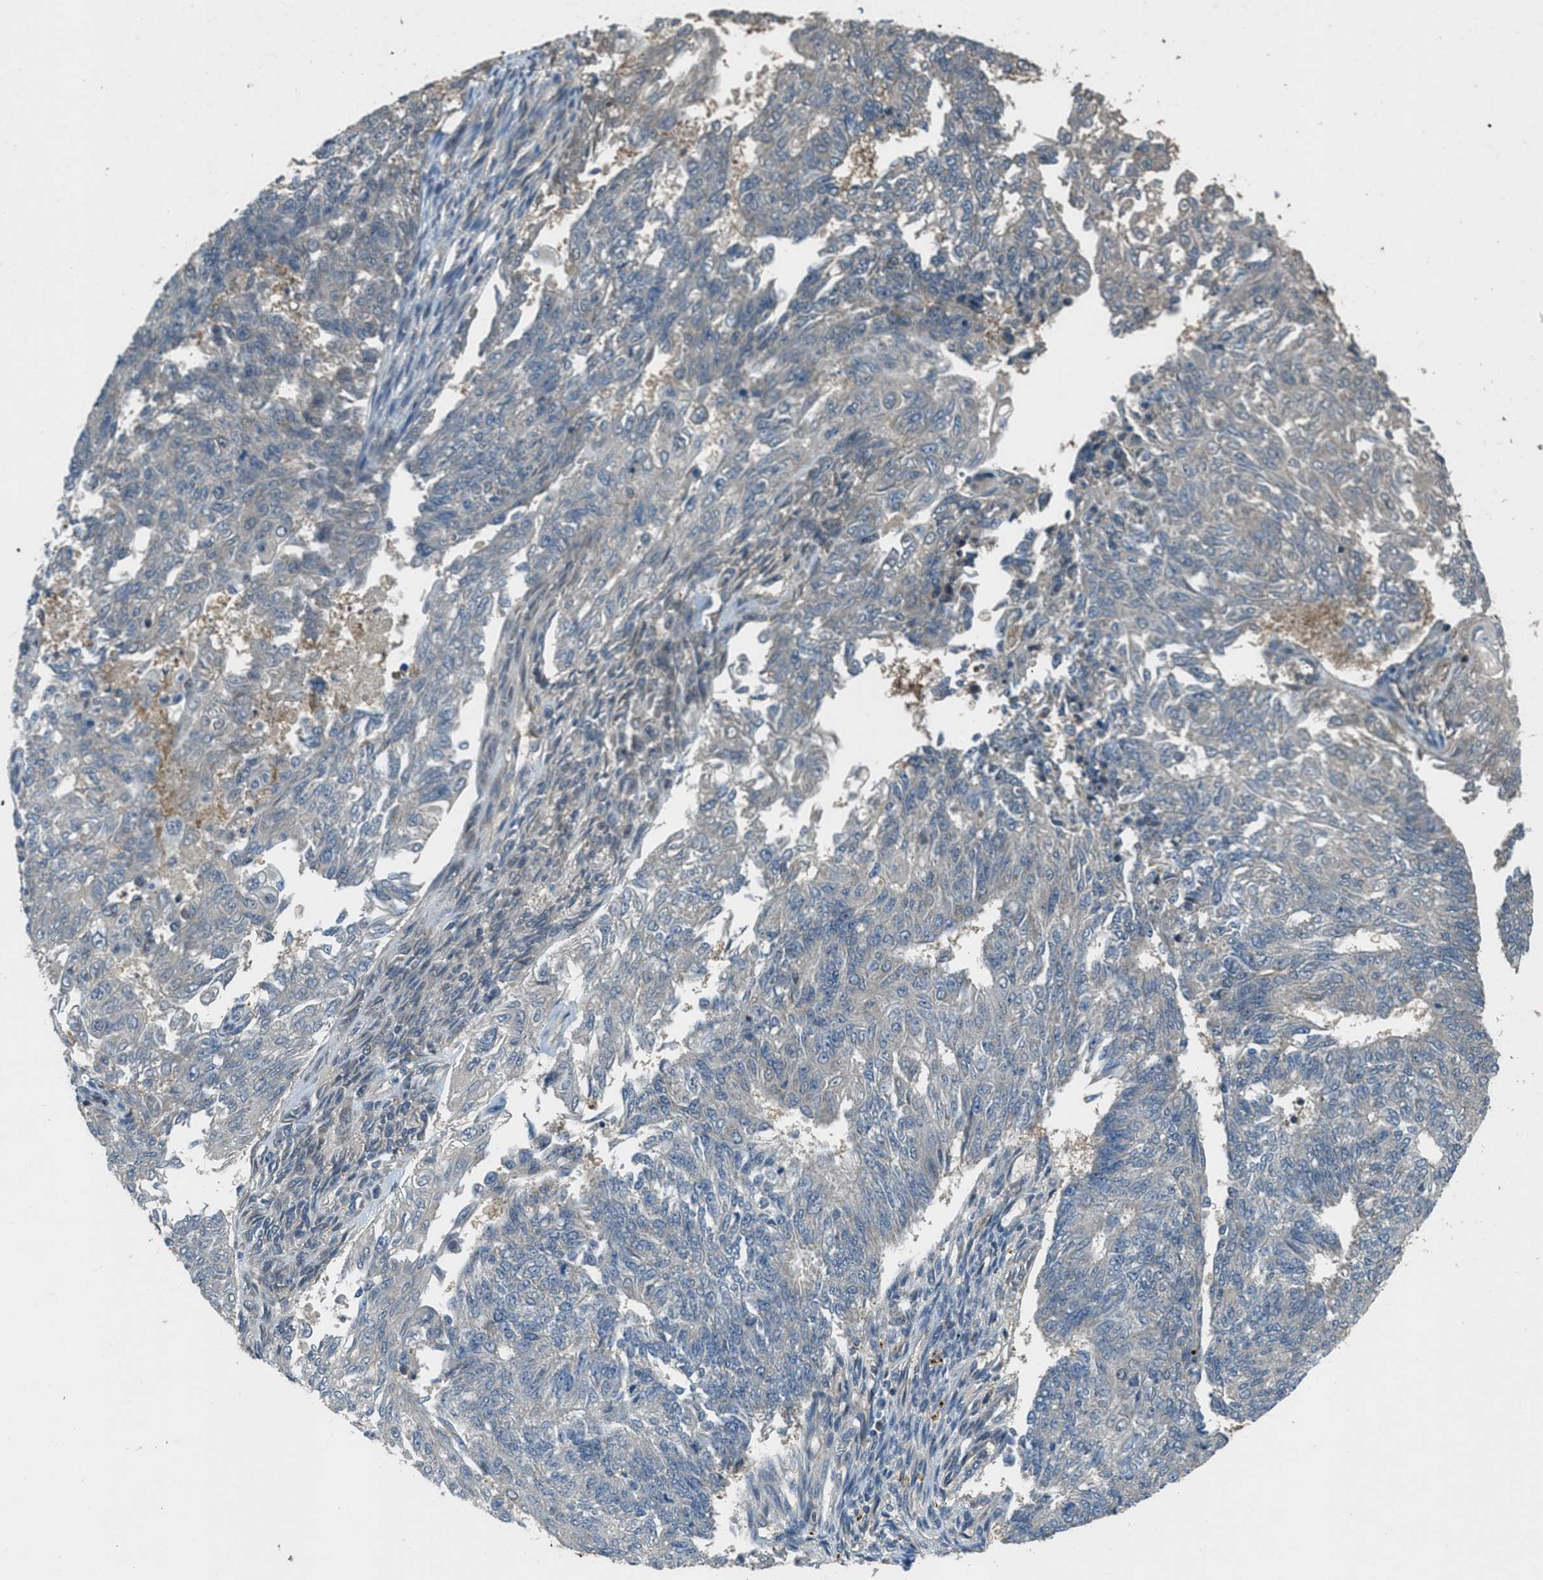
{"staining": {"intensity": "weak", "quantity": "<25%", "location": "cytoplasmic/membranous"}, "tissue": "endometrial cancer", "cell_type": "Tumor cells", "image_type": "cancer", "snomed": [{"axis": "morphology", "description": "Adenocarcinoma, NOS"}, {"axis": "topography", "description": "Endometrium"}], "caption": "Image shows no protein expression in tumor cells of endometrial cancer tissue. Nuclei are stained in blue.", "gene": "DUSP6", "patient": {"sex": "female", "age": 32}}